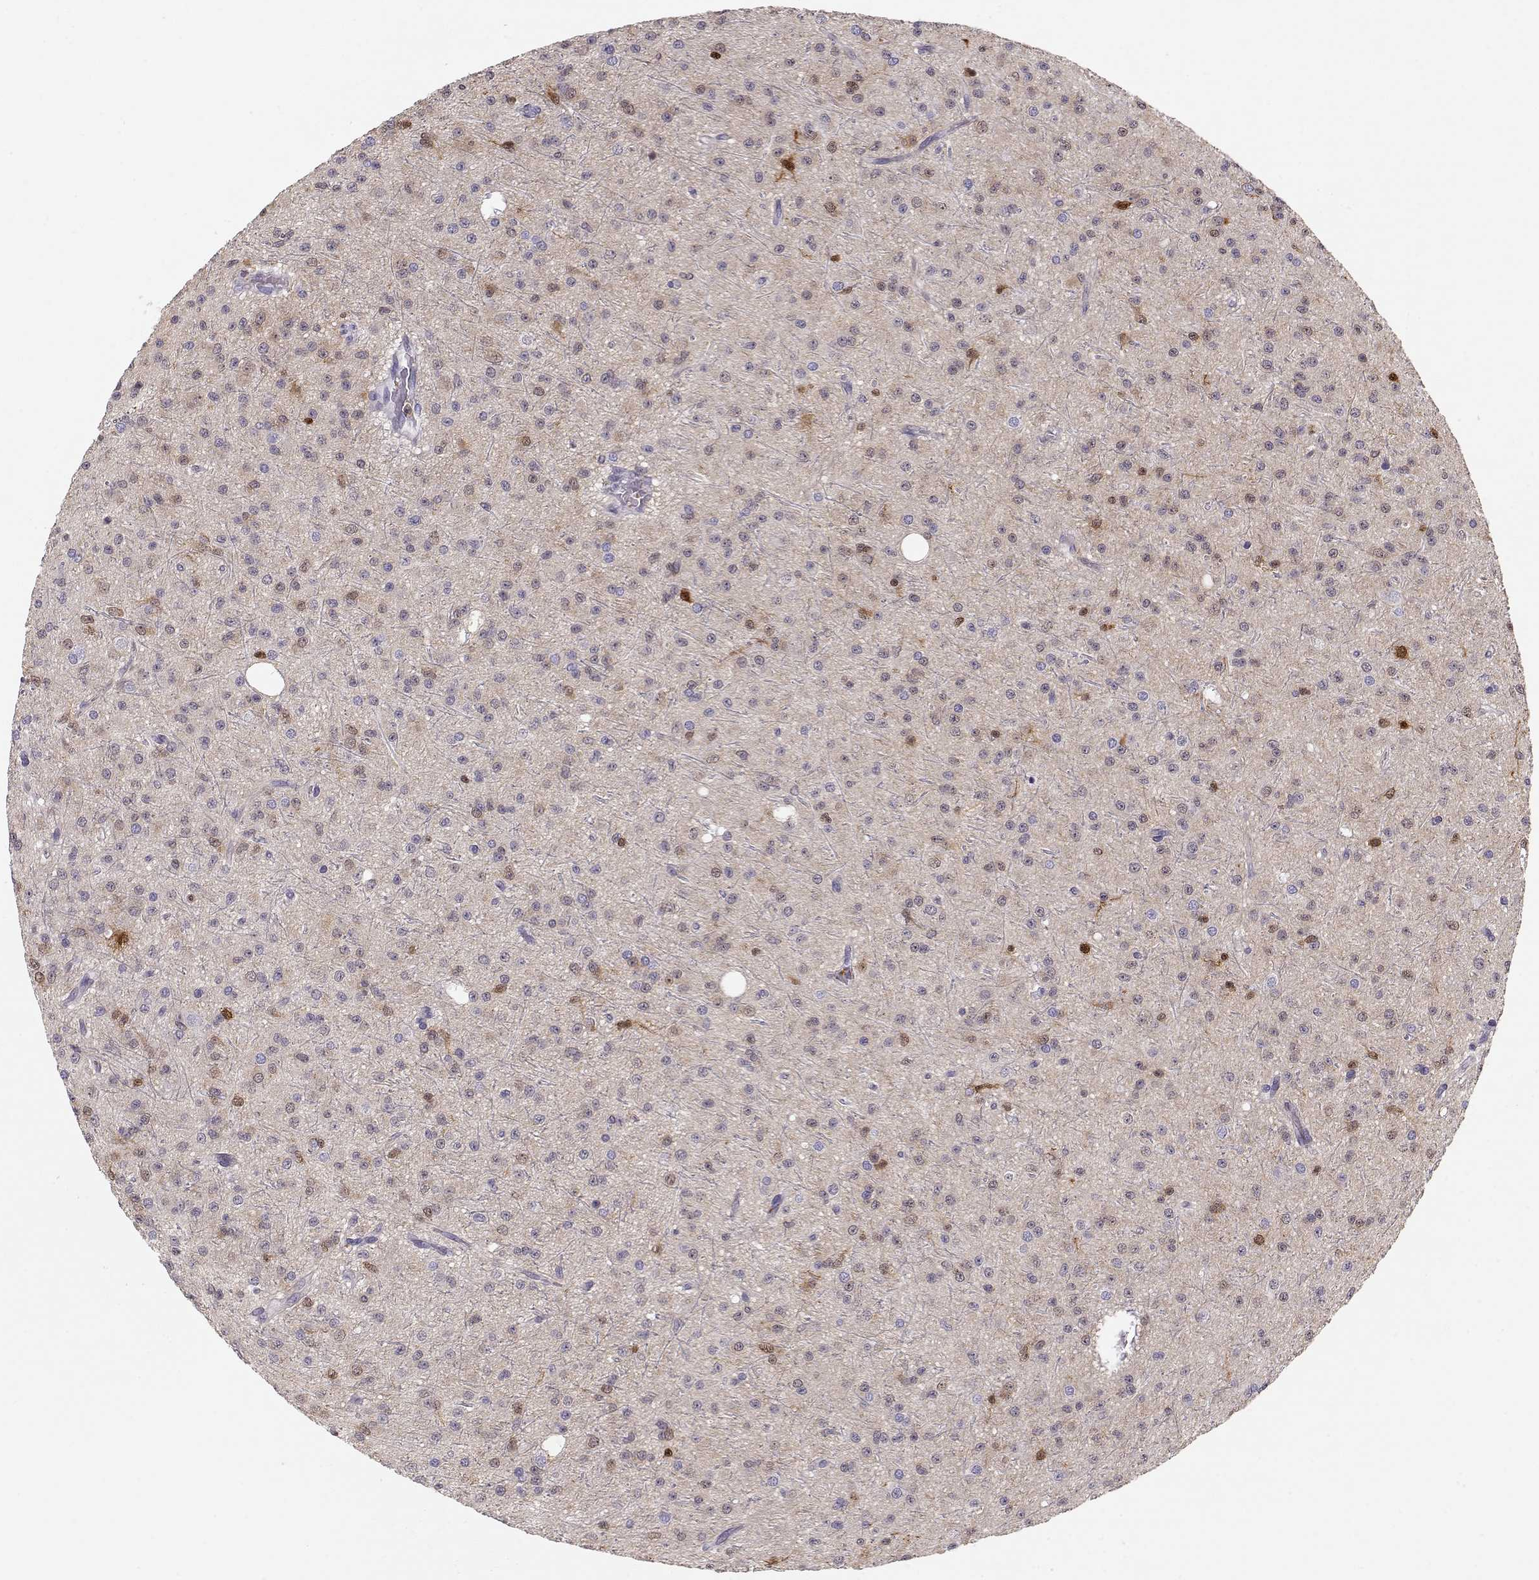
{"staining": {"intensity": "weak", "quantity": "25%-75%", "location": "cytoplasmic/membranous"}, "tissue": "glioma", "cell_type": "Tumor cells", "image_type": "cancer", "snomed": [{"axis": "morphology", "description": "Glioma, malignant, Low grade"}, {"axis": "topography", "description": "Brain"}], "caption": "Protein expression analysis of malignant low-grade glioma demonstrates weak cytoplasmic/membranous staining in approximately 25%-75% of tumor cells. The staining was performed using DAB (3,3'-diaminobenzidine) to visualize the protein expression in brown, while the nuclei were stained in blue with hematoxylin (Magnification: 20x).", "gene": "PNP", "patient": {"sex": "male", "age": 27}}